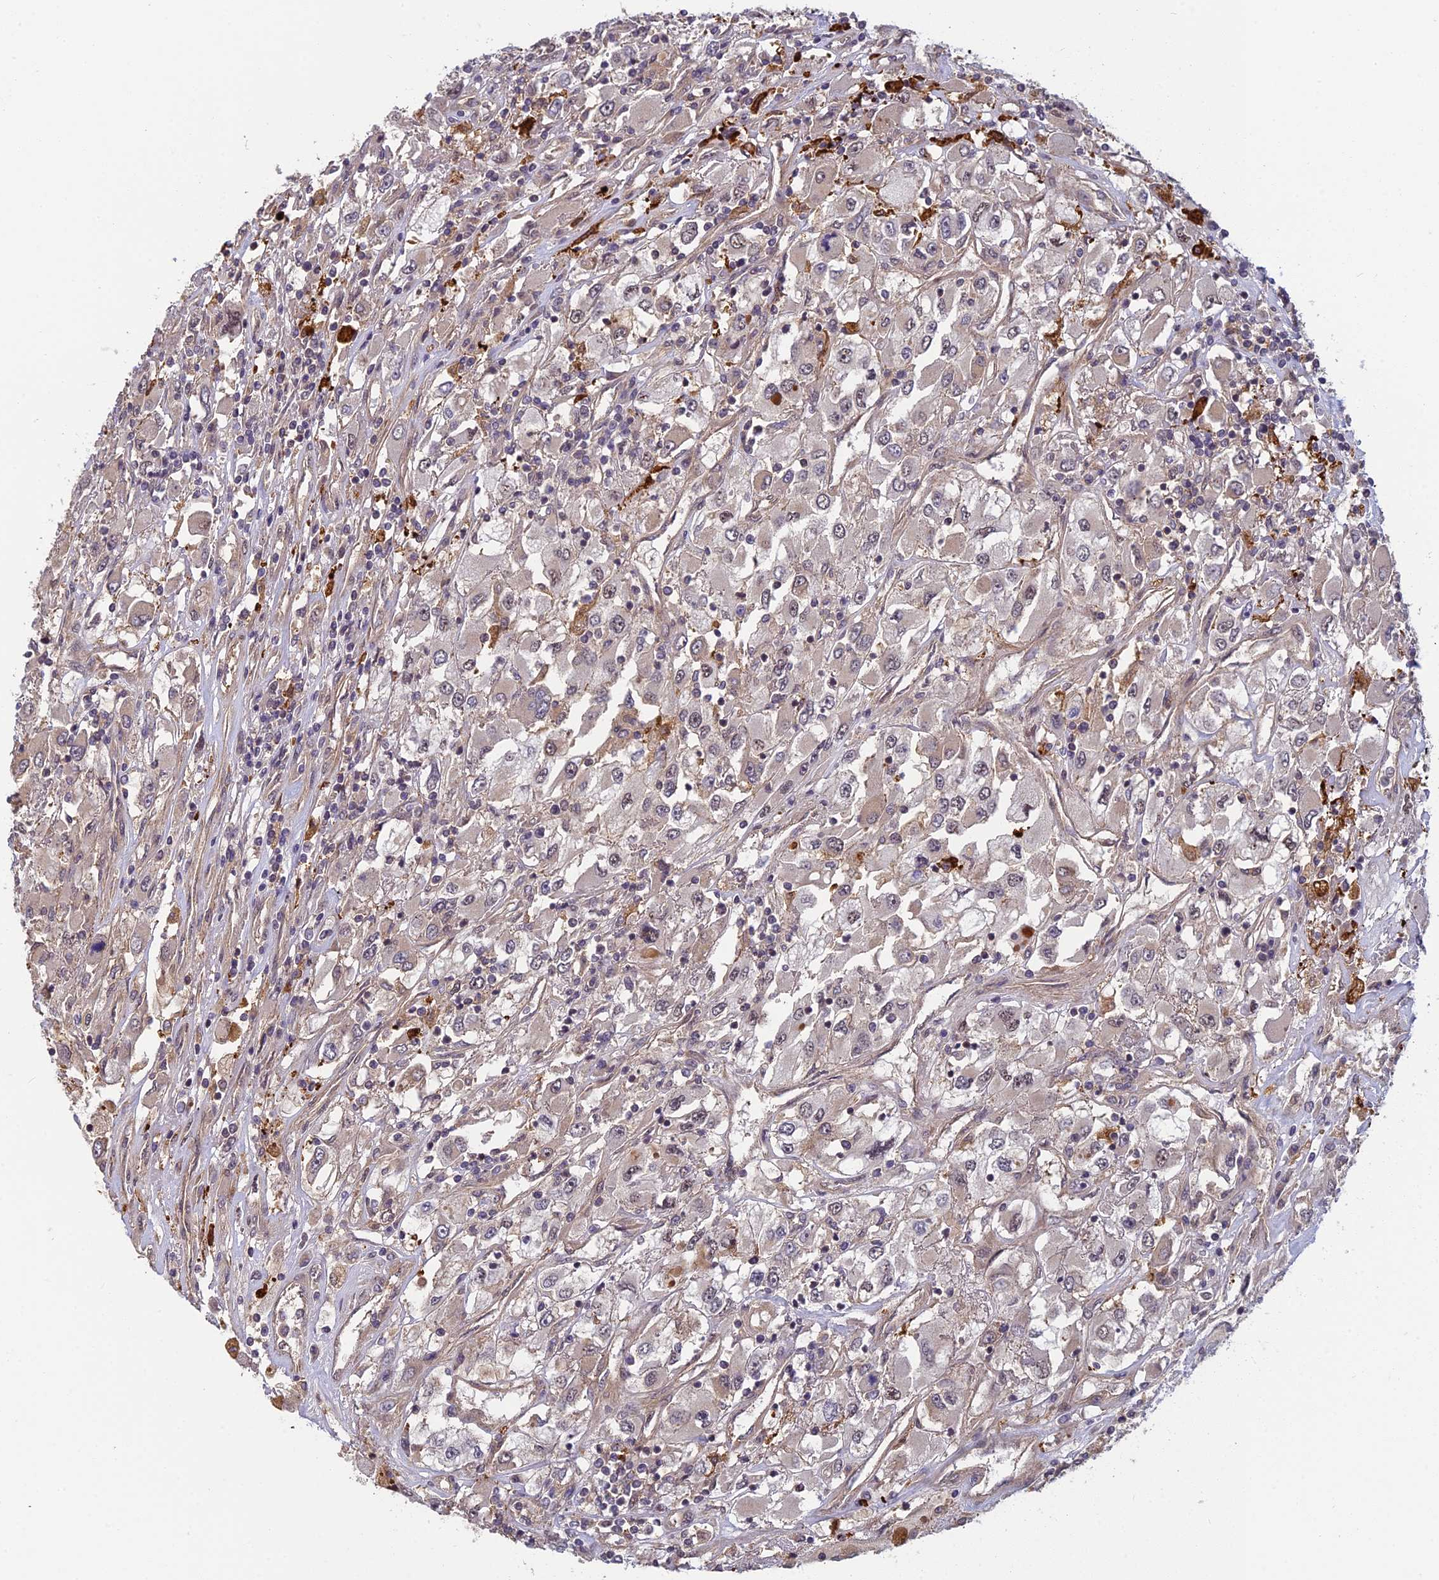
{"staining": {"intensity": "negative", "quantity": "none", "location": "none"}, "tissue": "renal cancer", "cell_type": "Tumor cells", "image_type": "cancer", "snomed": [{"axis": "morphology", "description": "Adenocarcinoma, NOS"}, {"axis": "topography", "description": "Kidney"}], "caption": "This histopathology image is of renal cancer (adenocarcinoma) stained with immunohistochemistry (IHC) to label a protein in brown with the nuclei are counter-stained blue. There is no expression in tumor cells.", "gene": "PIKFYVE", "patient": {"sex": "female", "age": 52}}